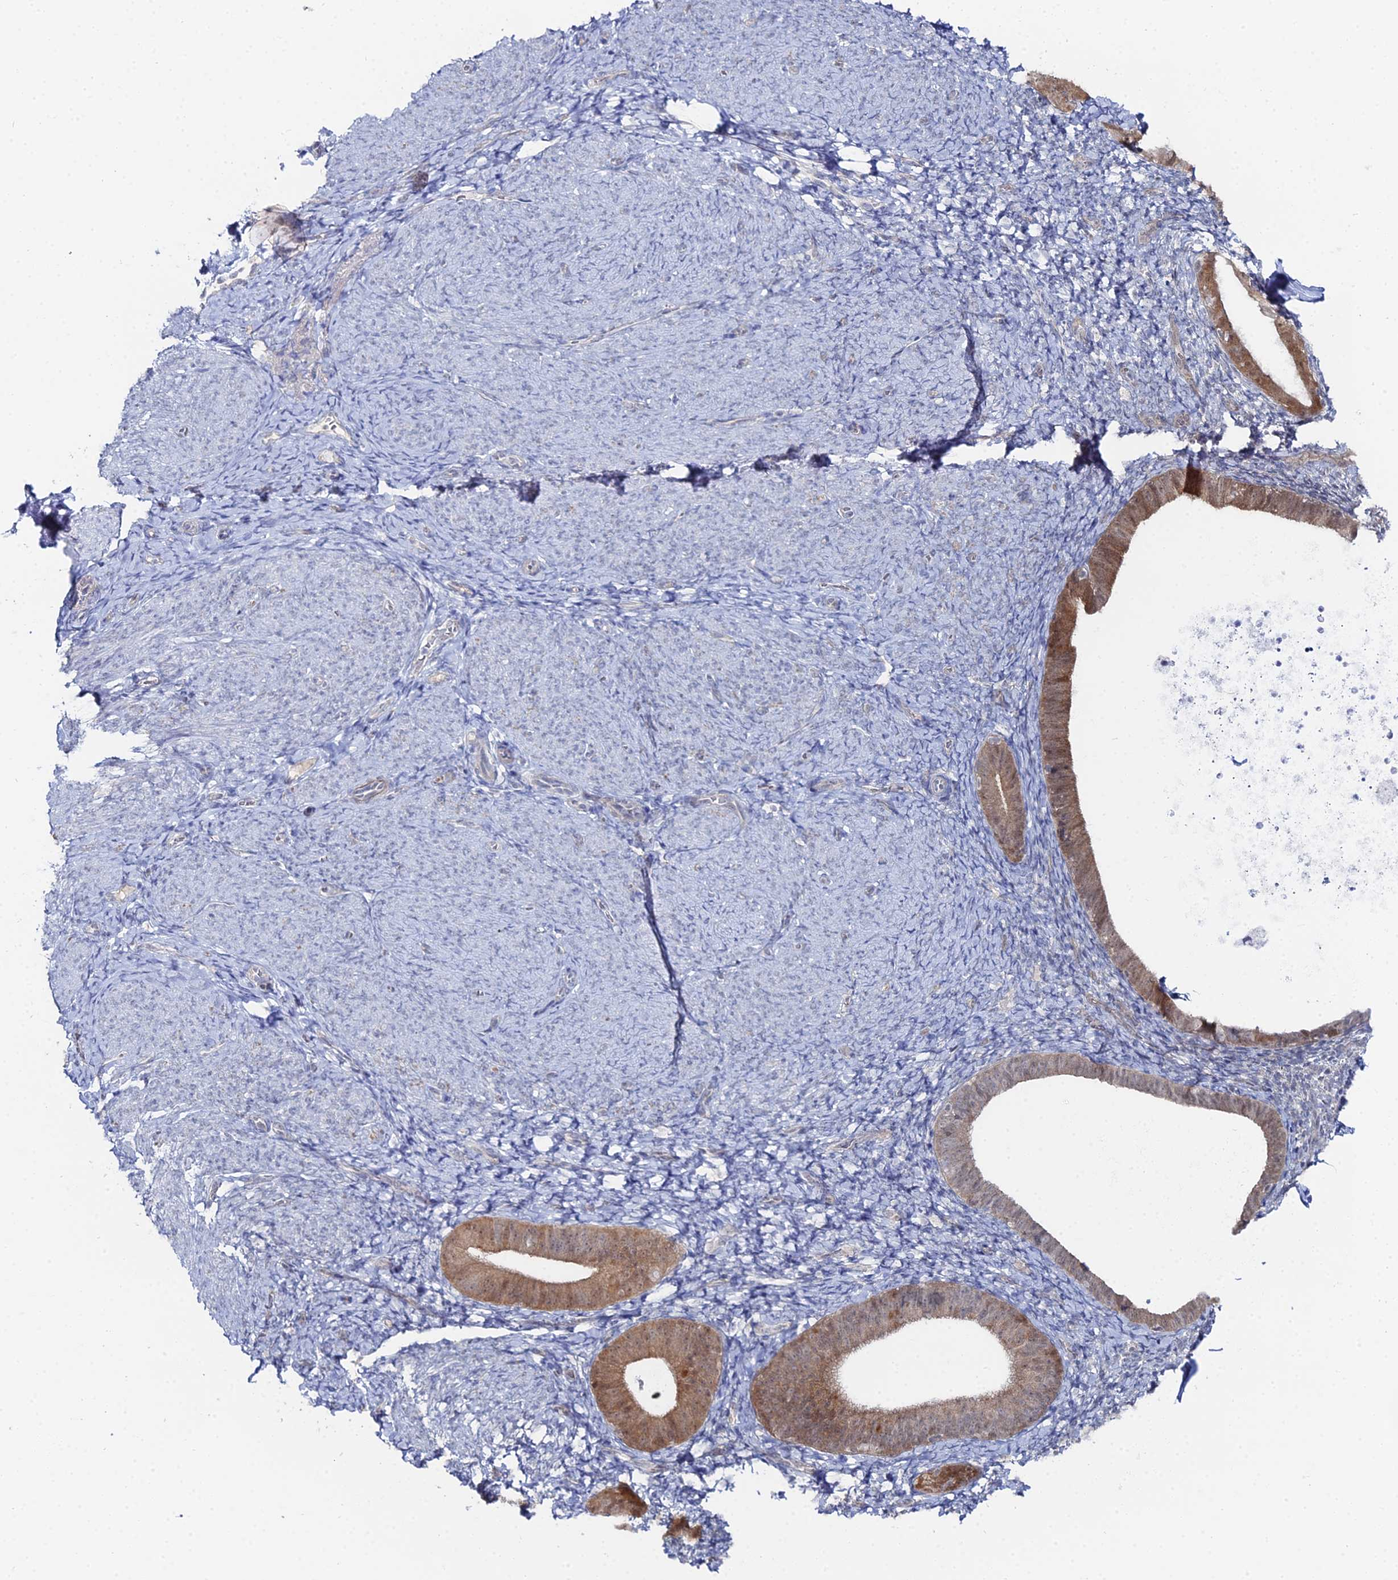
{"staining": {"intensity": "negative", "quantity": "none", "location": "none"}, "tissue": "endometrium", "cell_type": "Cells in endometrial stroma", "image_type": "normal", "snomed": [{"axis": "morphology", "description": "Normal tissue, NOS"}, {"axis": "topography", "description": "Endometrium"}], "caption": "DAB immunohistochemical staining of unremarkable human endometrium demonstrates no significant positivity in cells in endometrial stroma. (IHC, brightfield microscopy, high magnification).", "gene": "THAP4", "patient": {"sex": "female", "age": 65}}